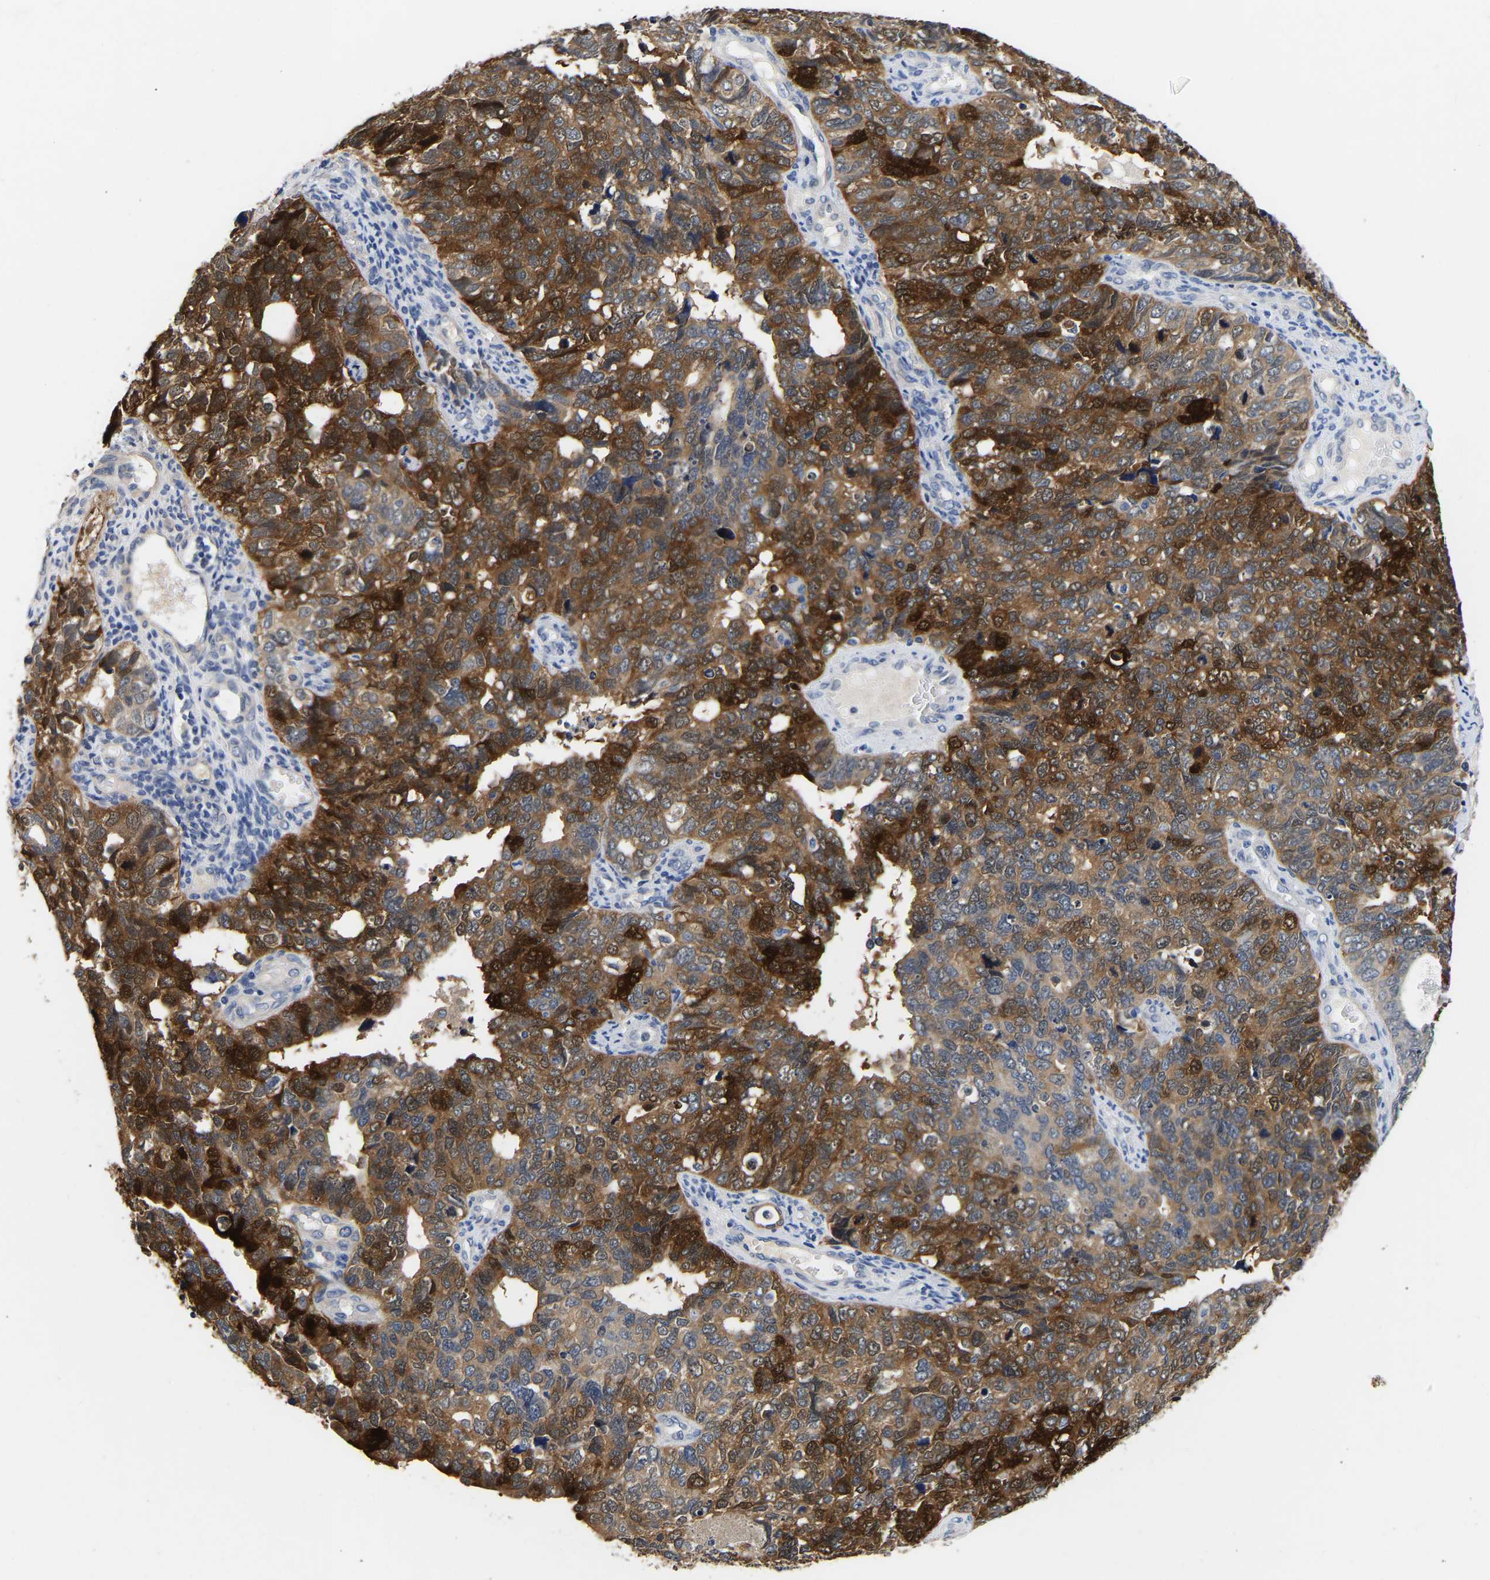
{"staining": {"intensity": "moderate", "quantity": "25%-75%", "location": "cytoplasmic/membranous,nuclear"}, "tissue": "cervical cancer", "cell_type": "Tumor cells", "image_type": "cancer", "snomed": [{"axis": "morphology", "description": "Squamous cell carcinoma, NOS"}, {"axis": "topography", "description": "Cervix"}], "caption": "Immunohistochemical staining of human cervical squamous cell carcinoma reveals medium levels of moderate cytoplasmic/membranous and nuclear protein positivity in approximately 25%-75% of tumor cells.", "gene": "CCDC6", "patient": {"sex": "female", "age": 63}}